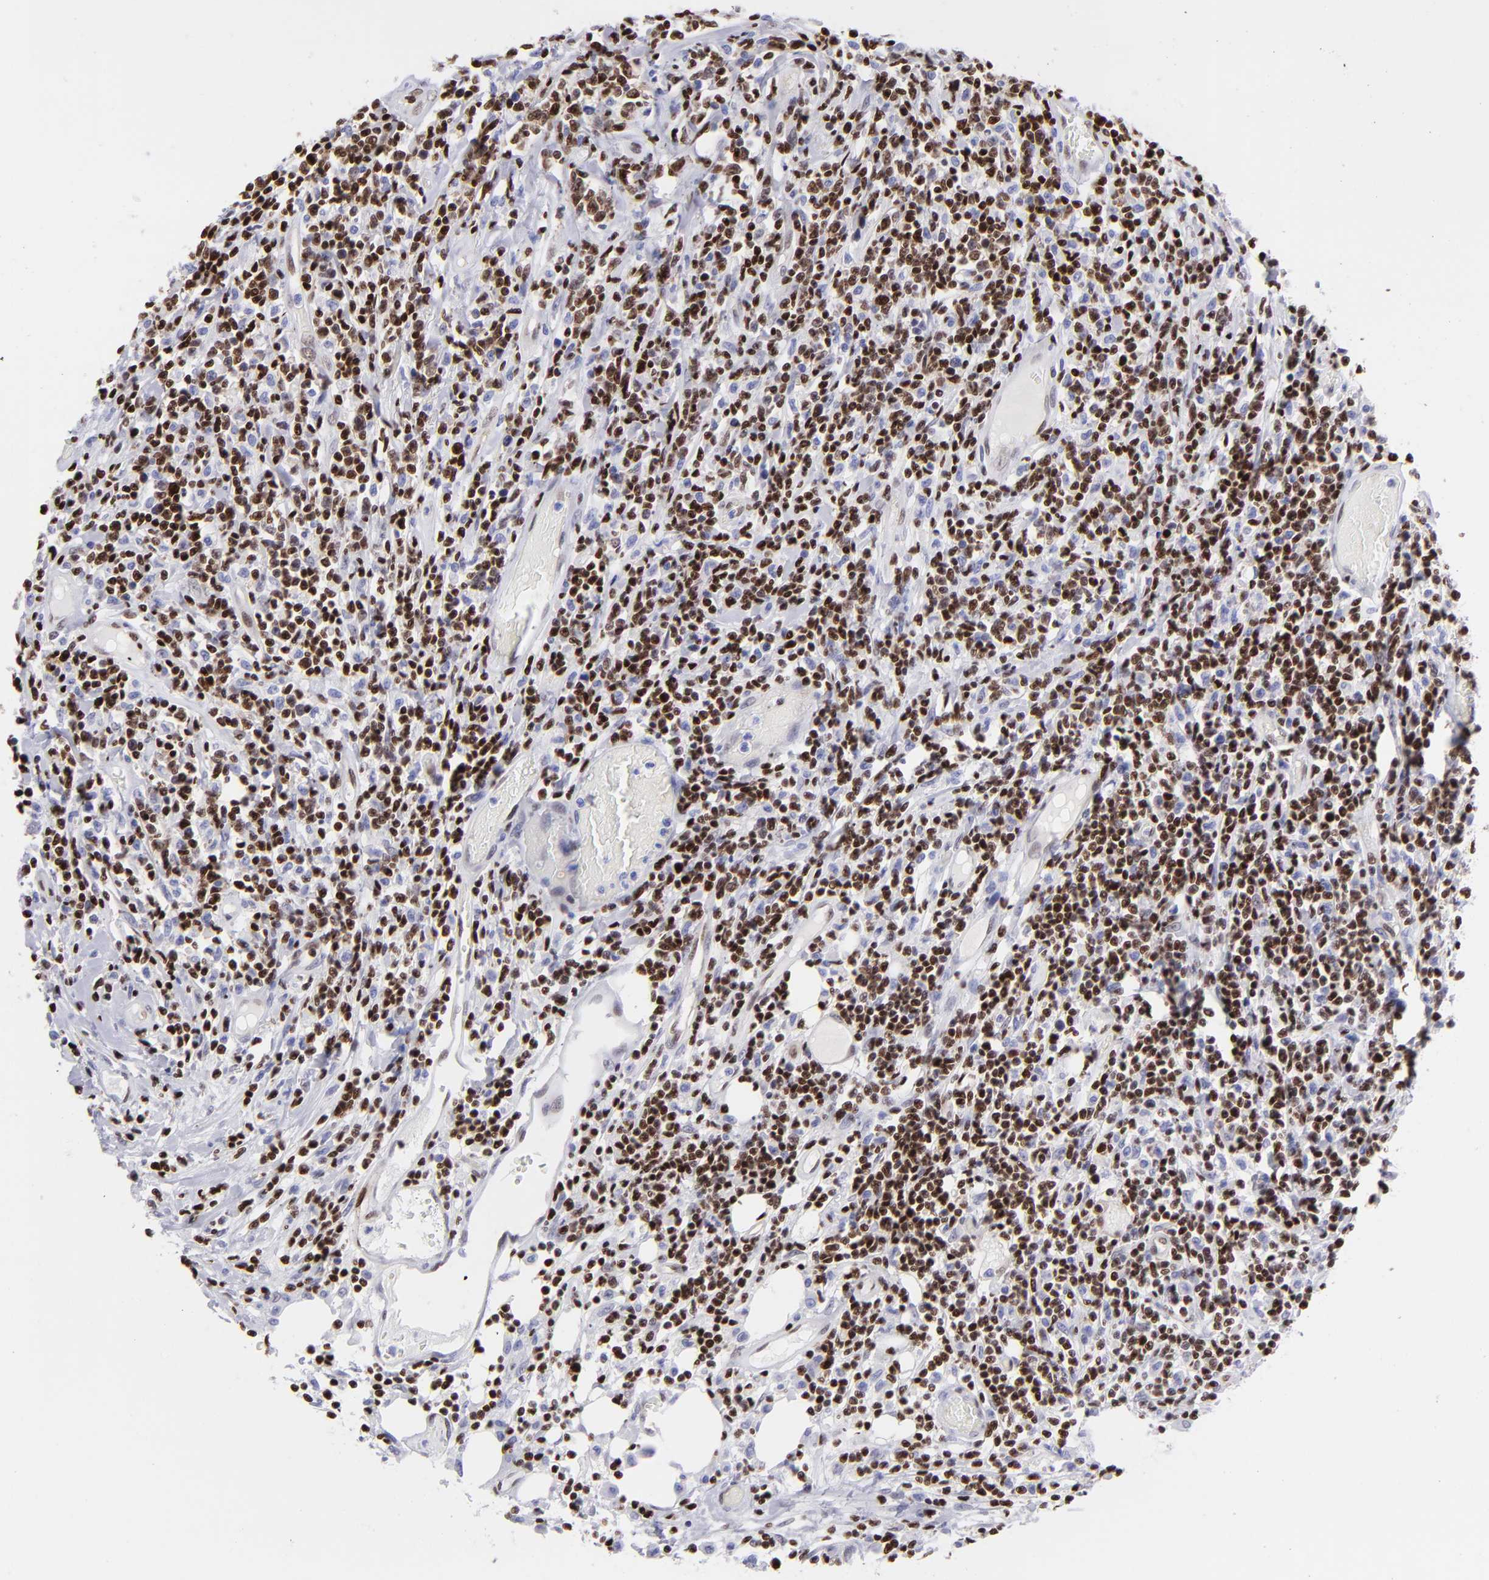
{"staining": {"intensity": "strong", "quantity": "25%-75%", "location": "nuclear"}, "tissue": "lymphoma", "cell_type": "Tumor cells", "image_type": "cancer", "snomed": [{"axis": "morphology", "description": "Malignant lymphoma, non-Hodgkin's type, High grade"}, {"axis": "topography", "description": "Colon"}], "caption": "Tumor cells reveal strong nuclear staining in approximately 25%-75% of cells in high-grade malignant lymphoma, non-Hodgkin's type.", "gene": "ETS1", "patient": {"sex": "male", "age": 82}}